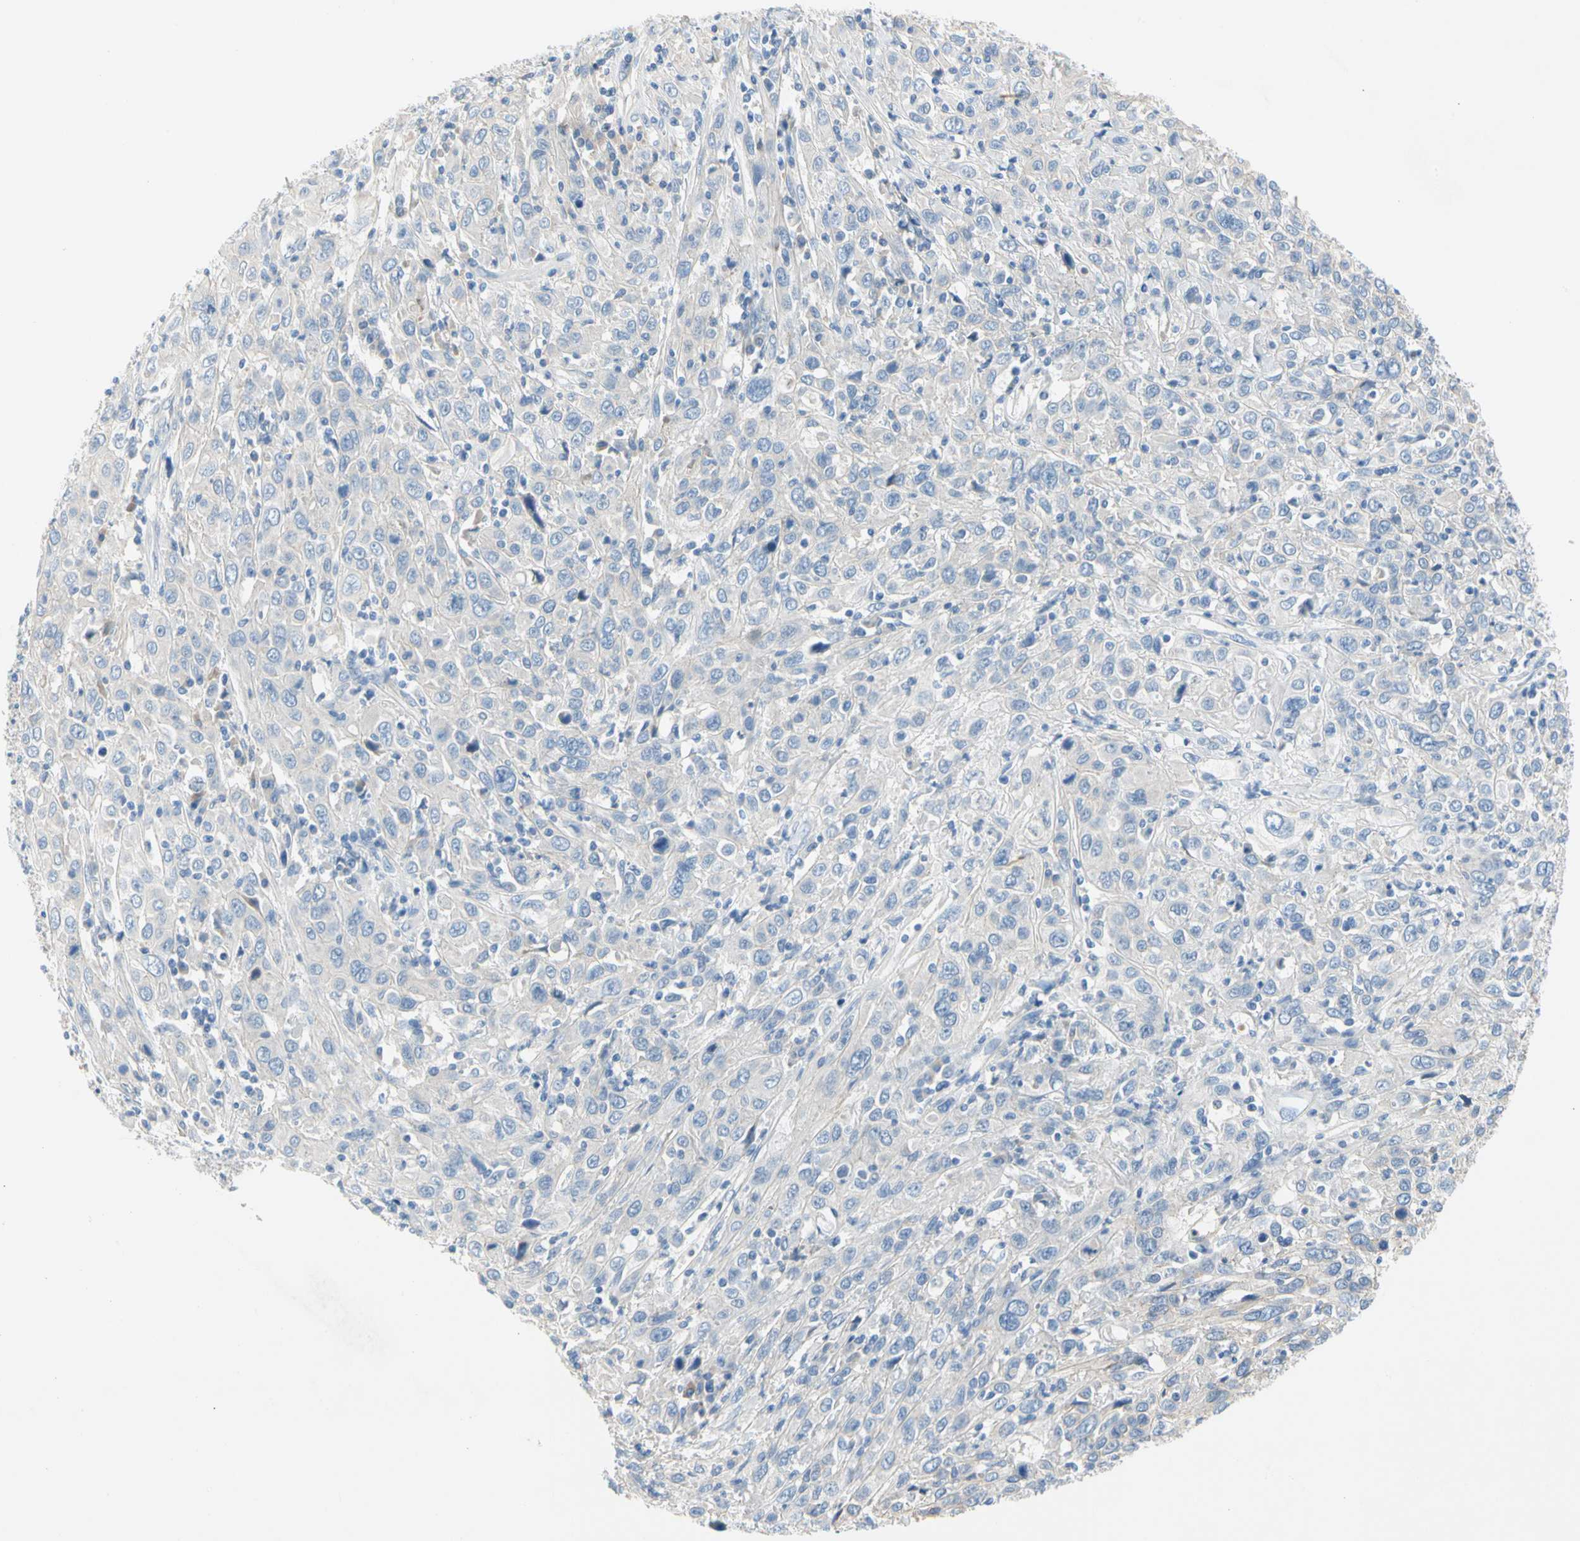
{"staining": {"intensity": "negative", "quantity": "none", "location": "none"}, "tissue": "cervical cancer", "cell_type": "Tumor cells", "image_type": "cancer", "snomed": [{"axis": "morphology", "description": "Squamous cell carcinoma, NOS"}, {"axis": "topography", "description": "Cervix"}], "caption": "High power microscopy image of an immunohistochemistry (IHC) micrograph of cervical cancer, revealing no significant staining in tumor cells. The staining is performed using DAB brown chromogen with nuclei counter-stained in using hematoxylin.", "gene": "CA14", "patient": {"sex": "female", "age": 46}}